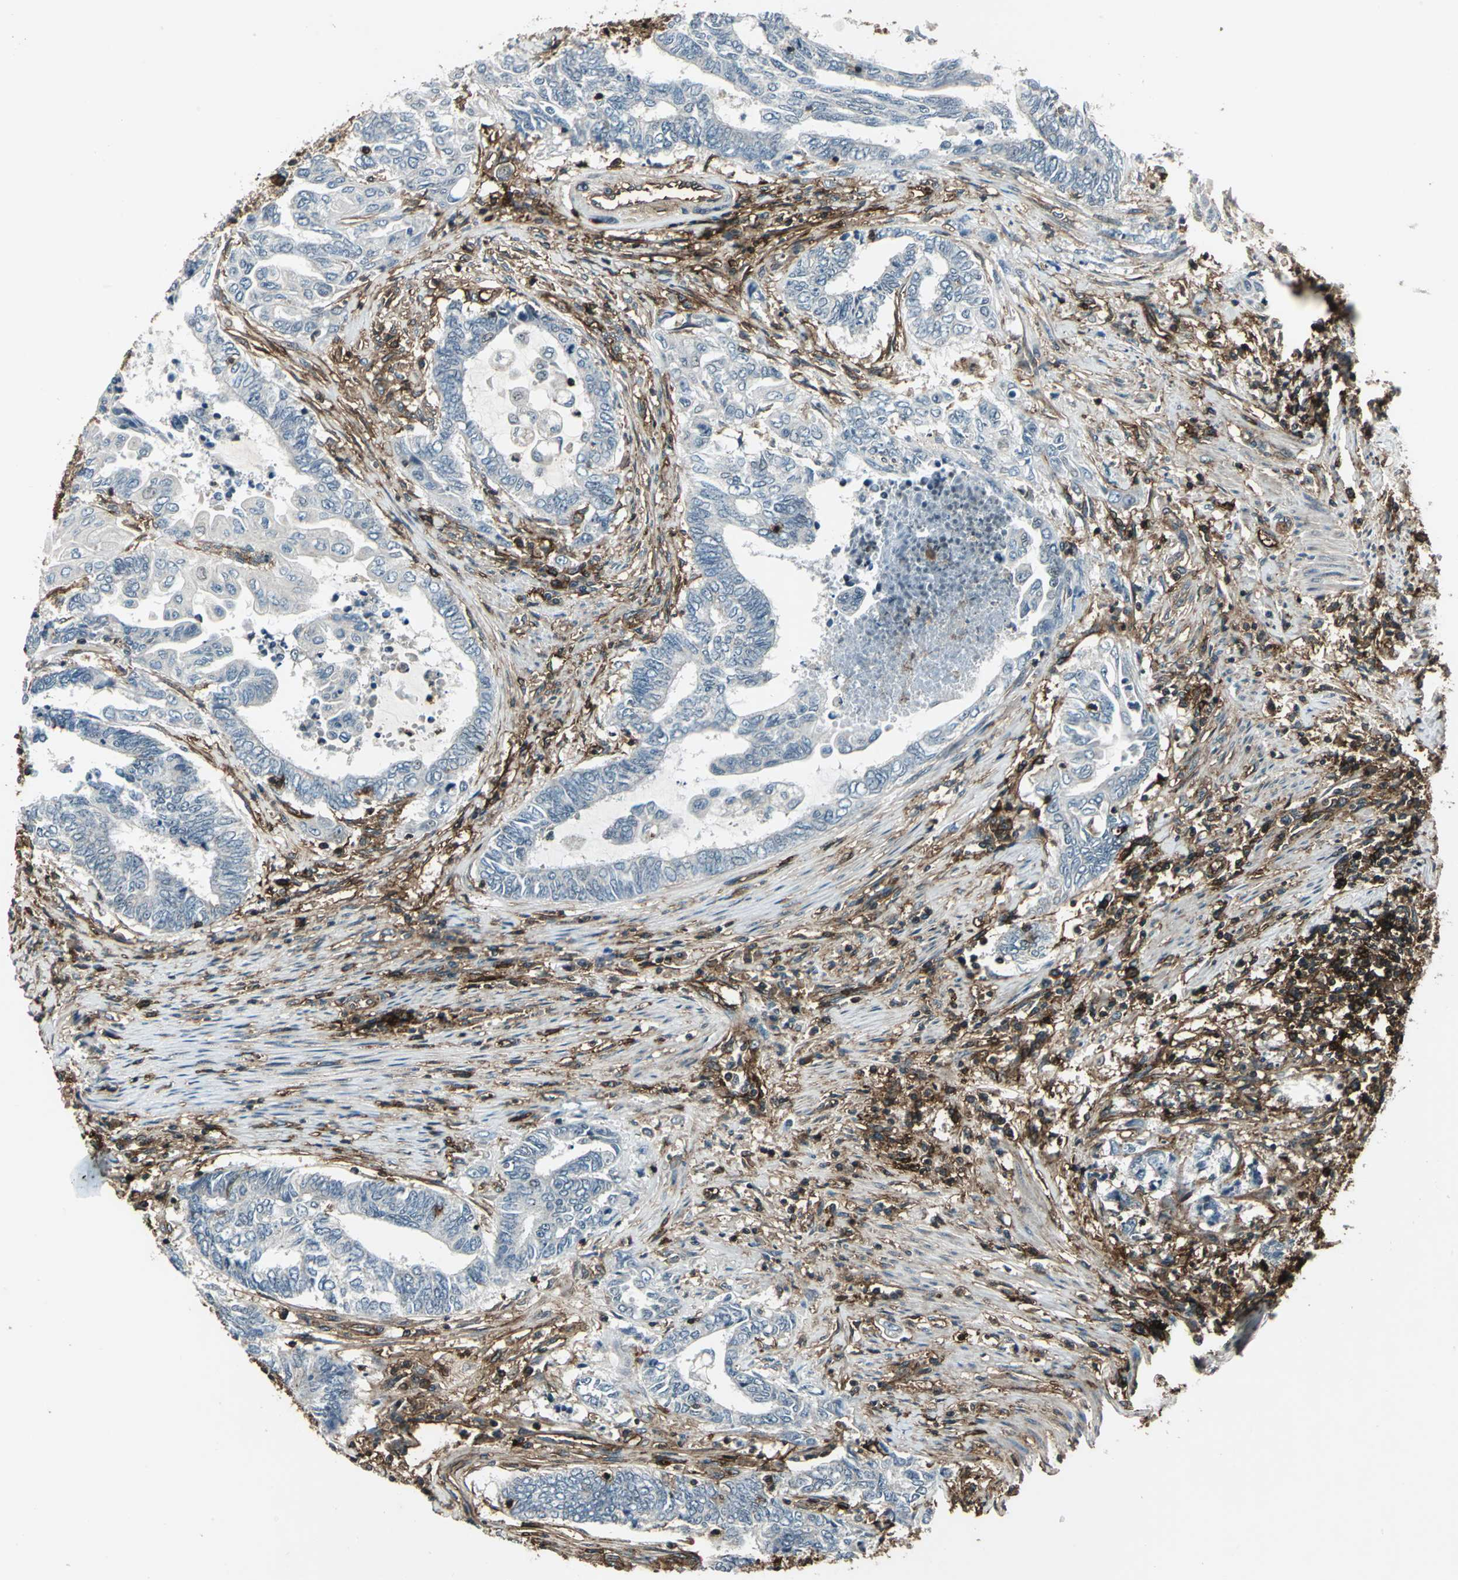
{"staining": {"intensity": "negative", "quantity": "none", "location": "none"}, "tissue": "endometrial cancer", "cell_type": "Tumor cells", "image_type": "cancer", "snomed": [{"axis": "morphology", "description": "Adenocarcinoma, NOS"}, {"axis": "topography", "description": "Uterus"}, {"axis": "topography", "description": "Endometrium"}], "caption": "Human adenocarcinoma (endometrial) stained for a protein using immunohistochemistry (IHC) exhibits no staining in tumor cells.", "gene": "NR2C2", "patient": {"sex": "female", "age": 70}}